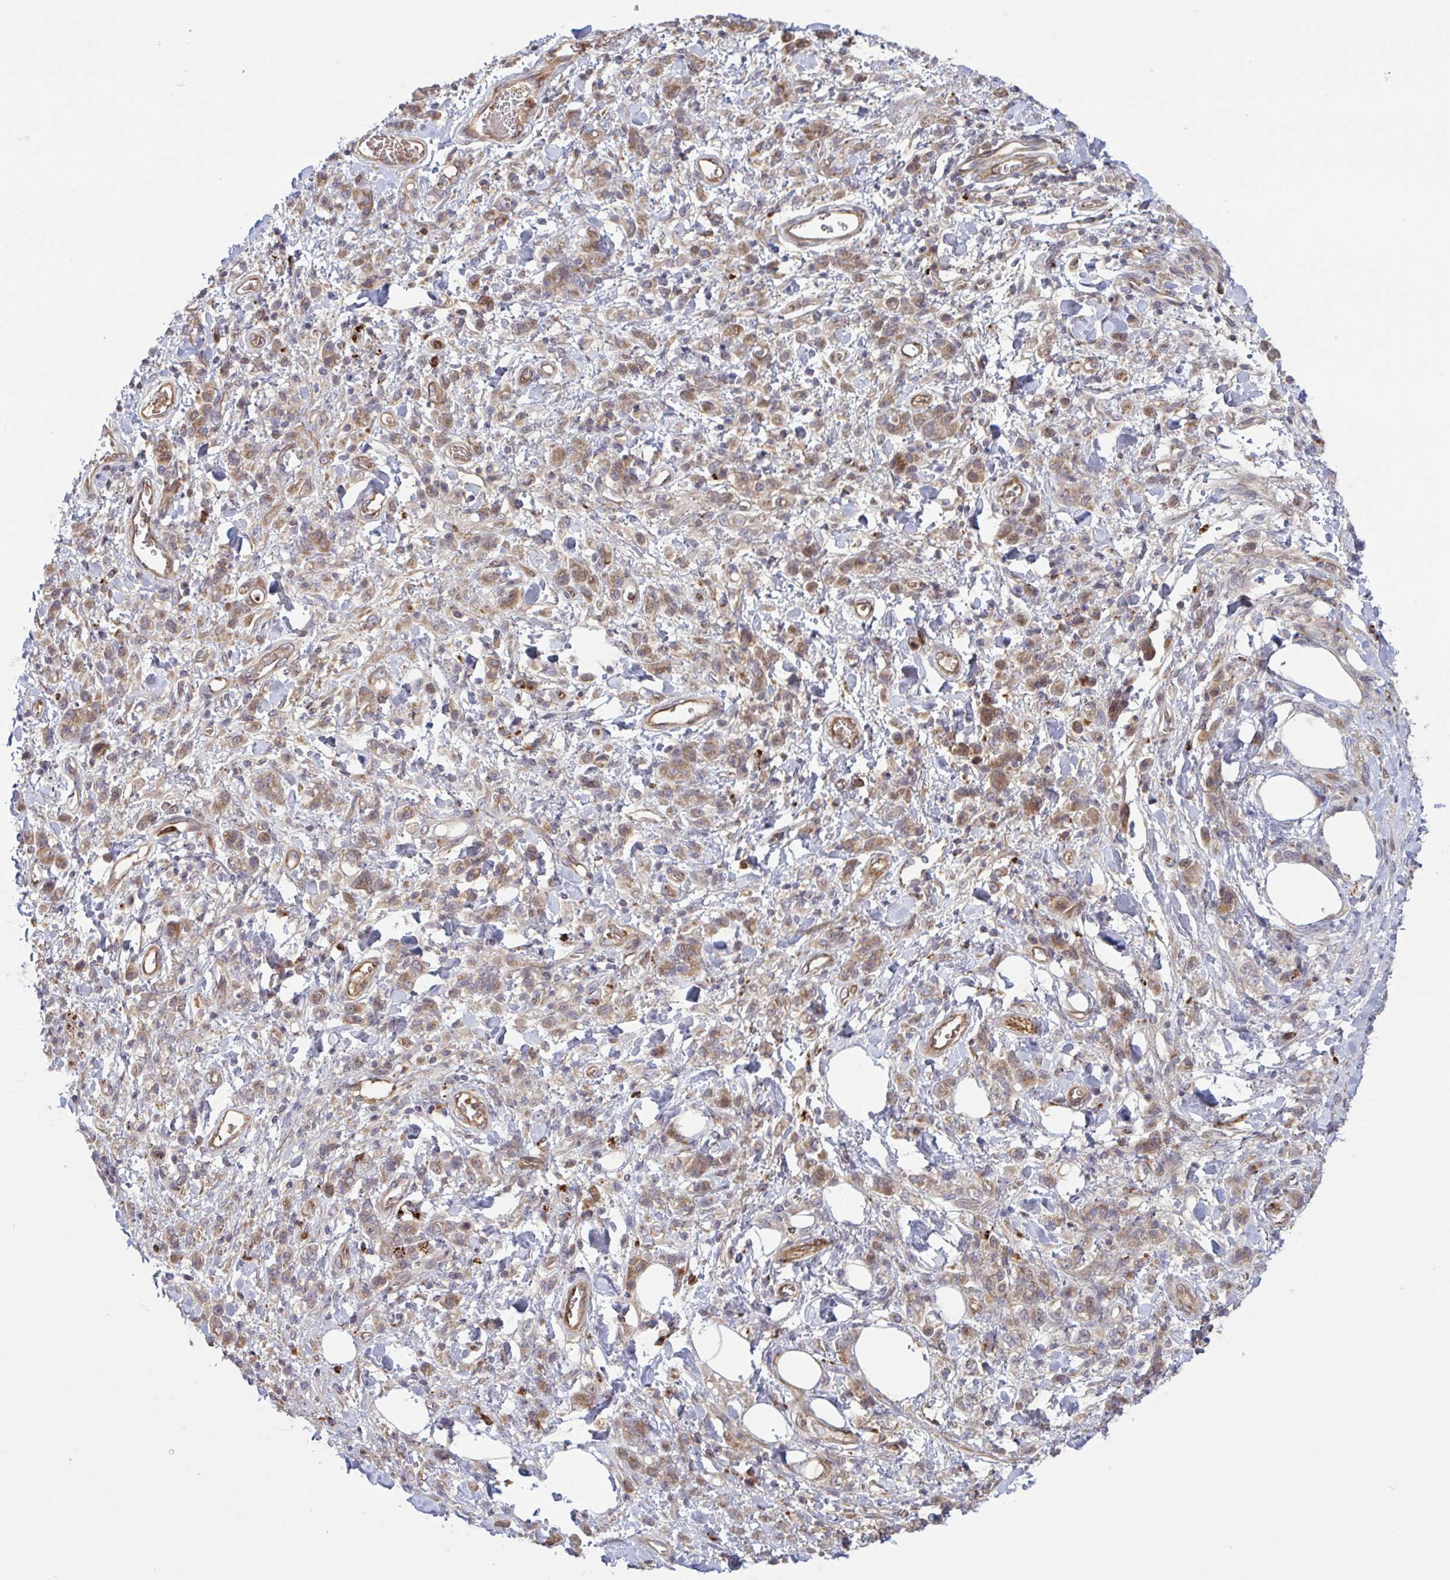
{"staining": {"intensity": "moderate", "quantity": ">75%", "location": "cytoplasmic/membranous"}, "tissue": "stomach cancer", "cell_type": "Tumor cells", "image_type": "cancer", "snomed": [{"axis": "morphology", "description": "Adenocarcinoma, NOS"}, {"axis": "topography", "description": "Stomach"}], "caption": "Stomach adenocarcinoma stained for a protein (brown) exhibits moderate cytoplasmic/membranous positive staining in approximately >75% of tumor cells.", "gene": "IL1R1", "patient": {"sex": "male", "age": 77}}